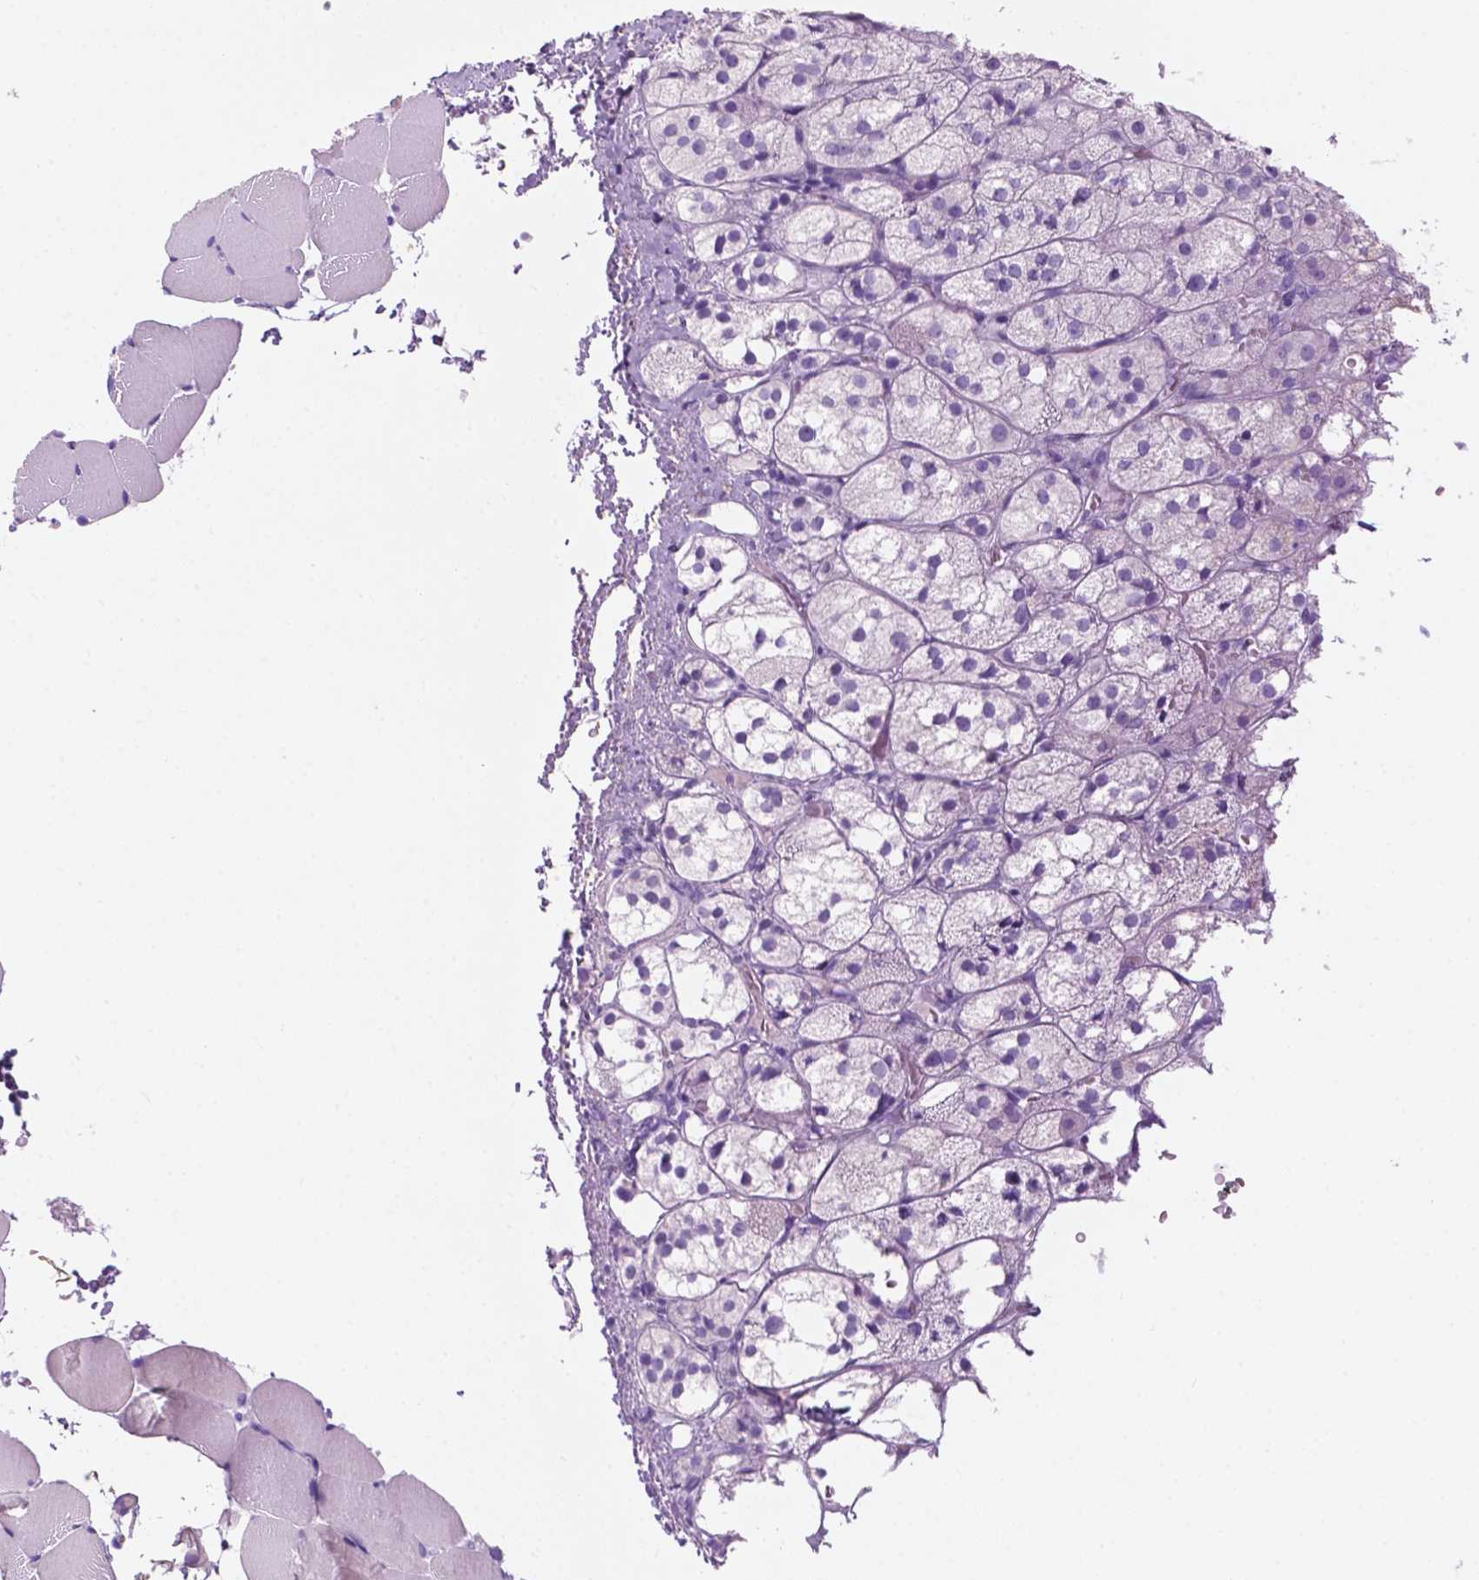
{"staining": {"intensity": "negative", "quantity": "none", "location": "none"}, "tissue": "skeletal muscle", "cell_type": "Myocytes", "image_type": "normal", "snomed": [{"axis": "morphology", "description": "Normal tissue, NOS"}, {"axis": "topography", "description": "Skeletal muscle"}], "caption": "Myocytes are negative for protein expression in normal human skeletal muscle. (DAB IHC visualized using brightfield microscopy, high magnification).", "gene": "POU4F1", "patient": {"sex": "female", "age": 37}}